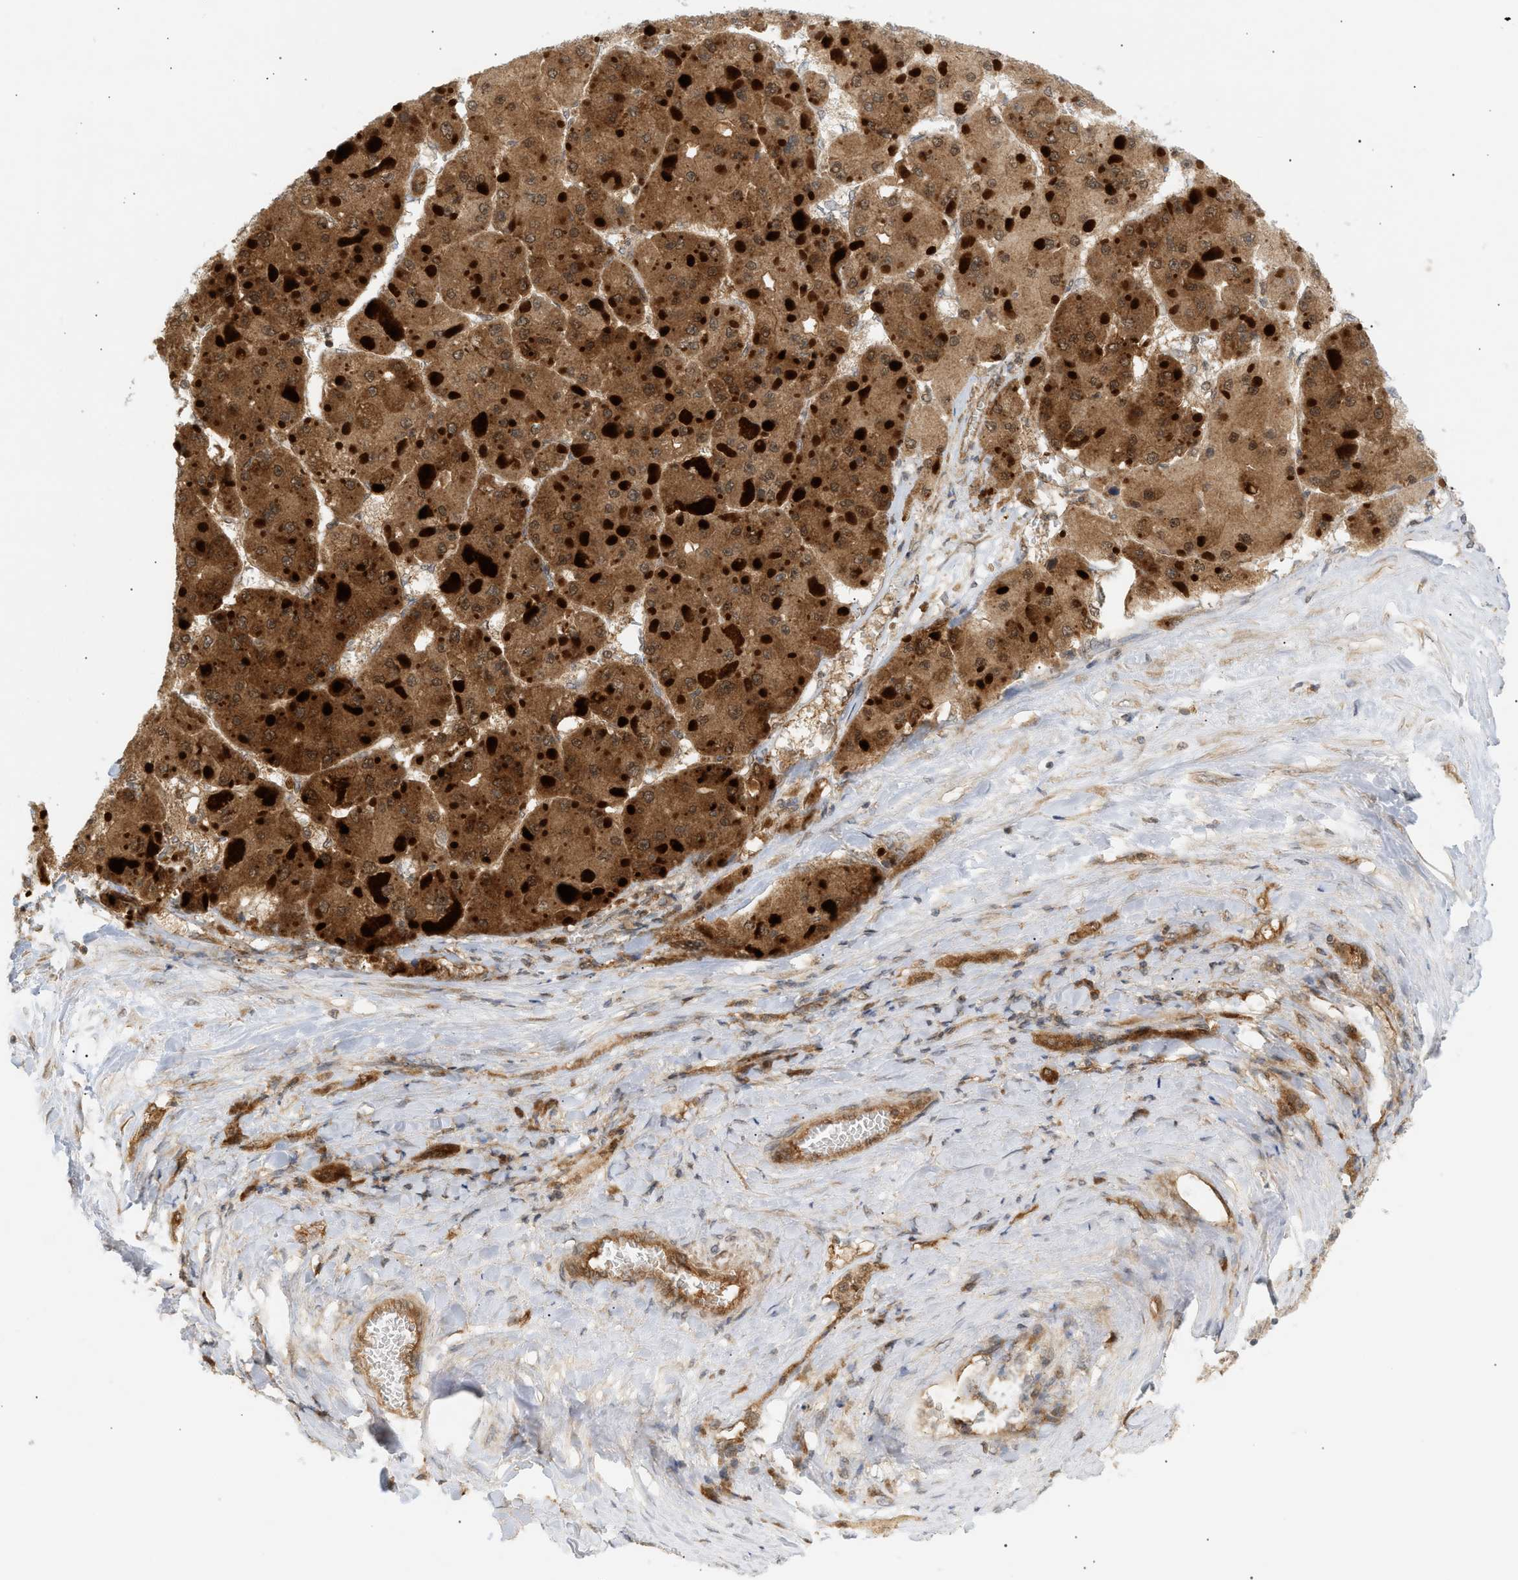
{"staining": {"intensity": "moderate", "quantity": ">75%", "location": "cytoplasmic/membranous"}, "tissue": "liver cancer", "cell_type": "Tumor cells", "image_type": "cancer", "snomed": [{"axis": "morphology", "description": "Carcinoma, Hepatocellular, NOS"}, {"axis": "topography", "description": "Liver"}], "caption": "Protein staining displays moderate cytoplasmic/membranous staining in about >75% of tumor cells in liver hepatocellular carcinoma.", "gene": "SHC1", "patient": {"sex": "female", "age": 73}}